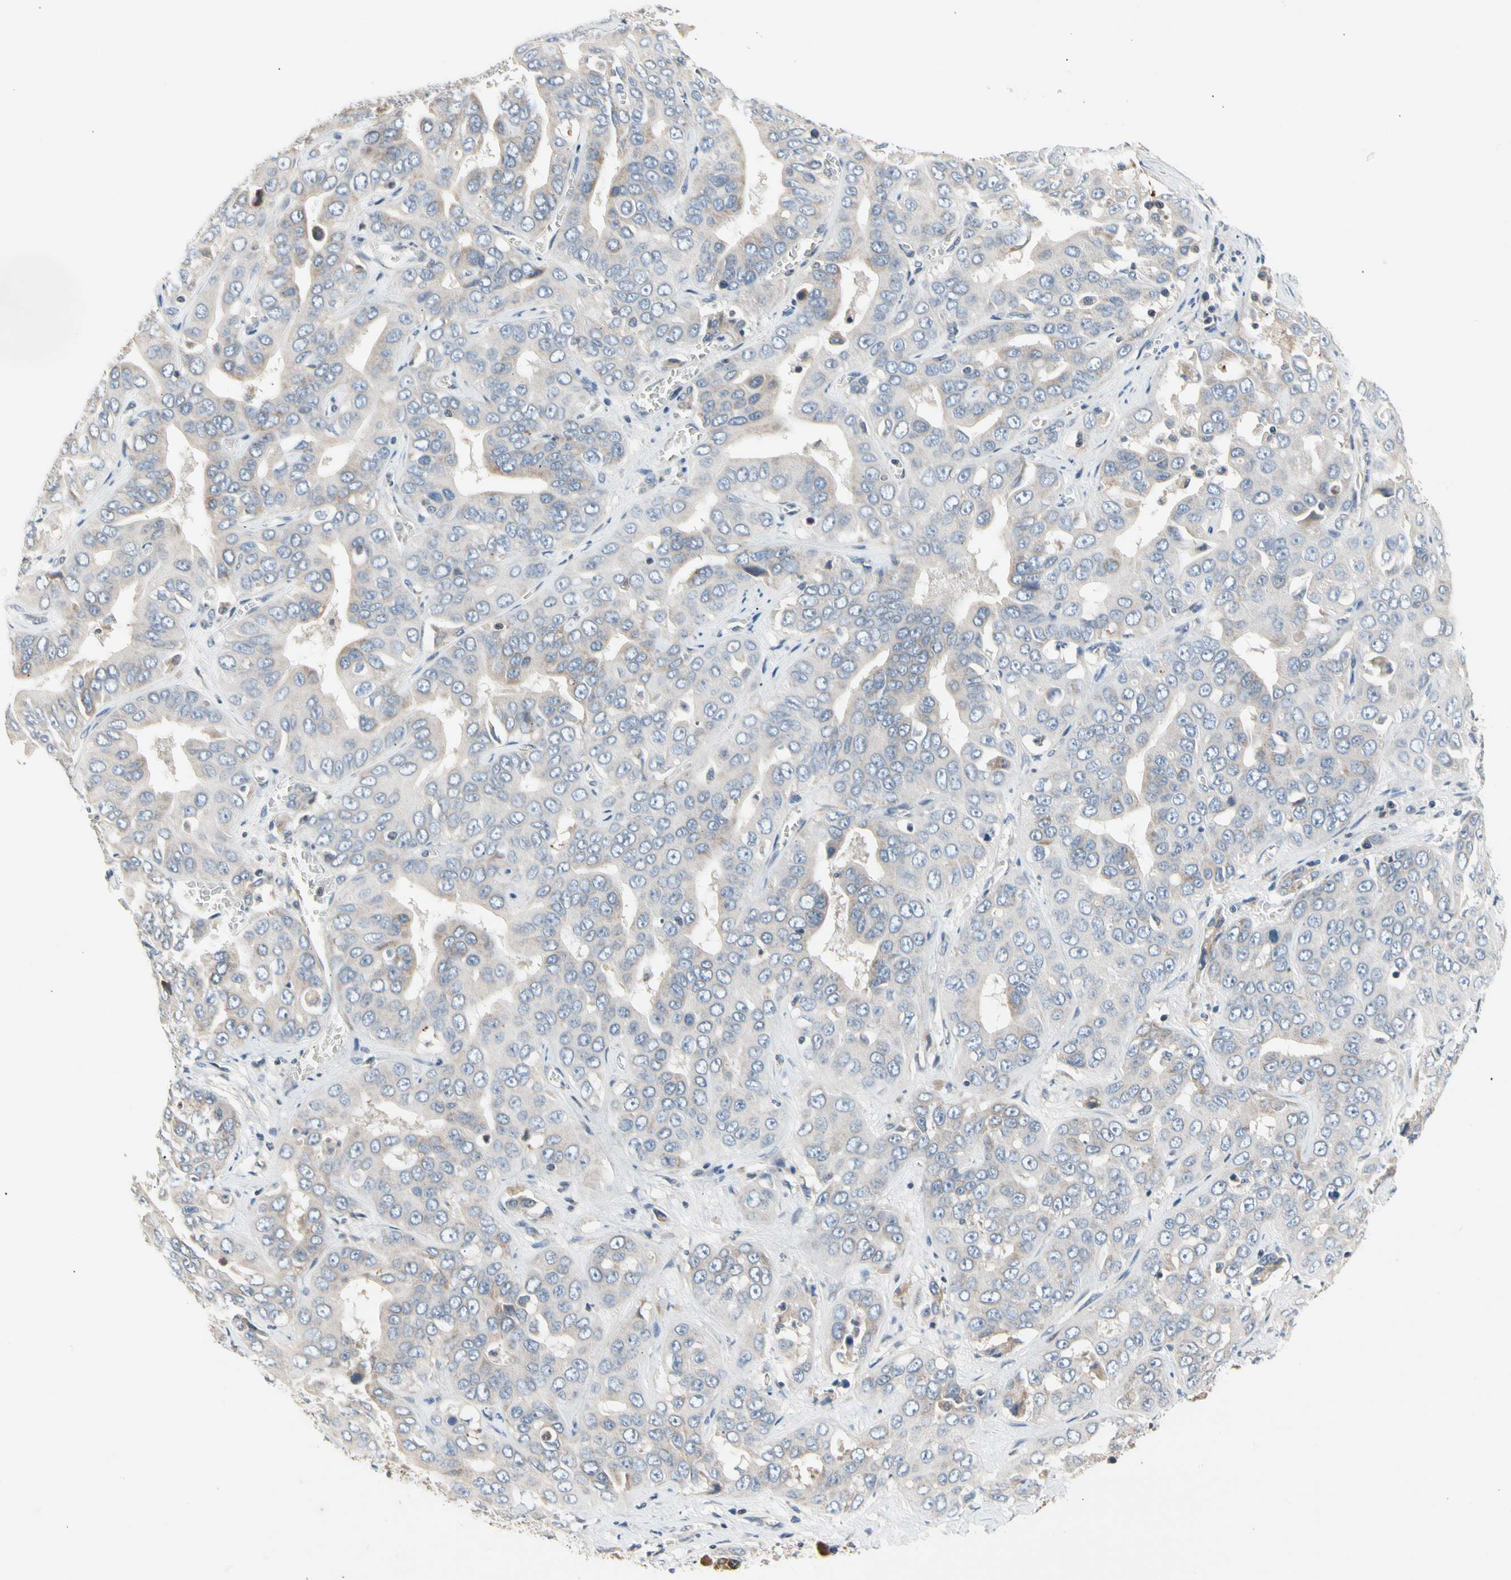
{"staining": {"intensity": "negative", "quantity": "none", "location": "none"}, "tissue": "liver cancer", "cell_type": "Tumor cells", "image_type": "cancer", "snomed": [{"axis": "morphology", "description": "Cholangiocarcinoma"}, {"axis": "topography", "description": "Liver"}], "caption": "Liver cancer was stained to show a protein in brown. There is no significant staining in tumor cells. (Brightfield microscopy of DAB immunohistochemistry at high magnification).", "gene": "SOX30", "patient": {"sex": "female", "age": 52}}